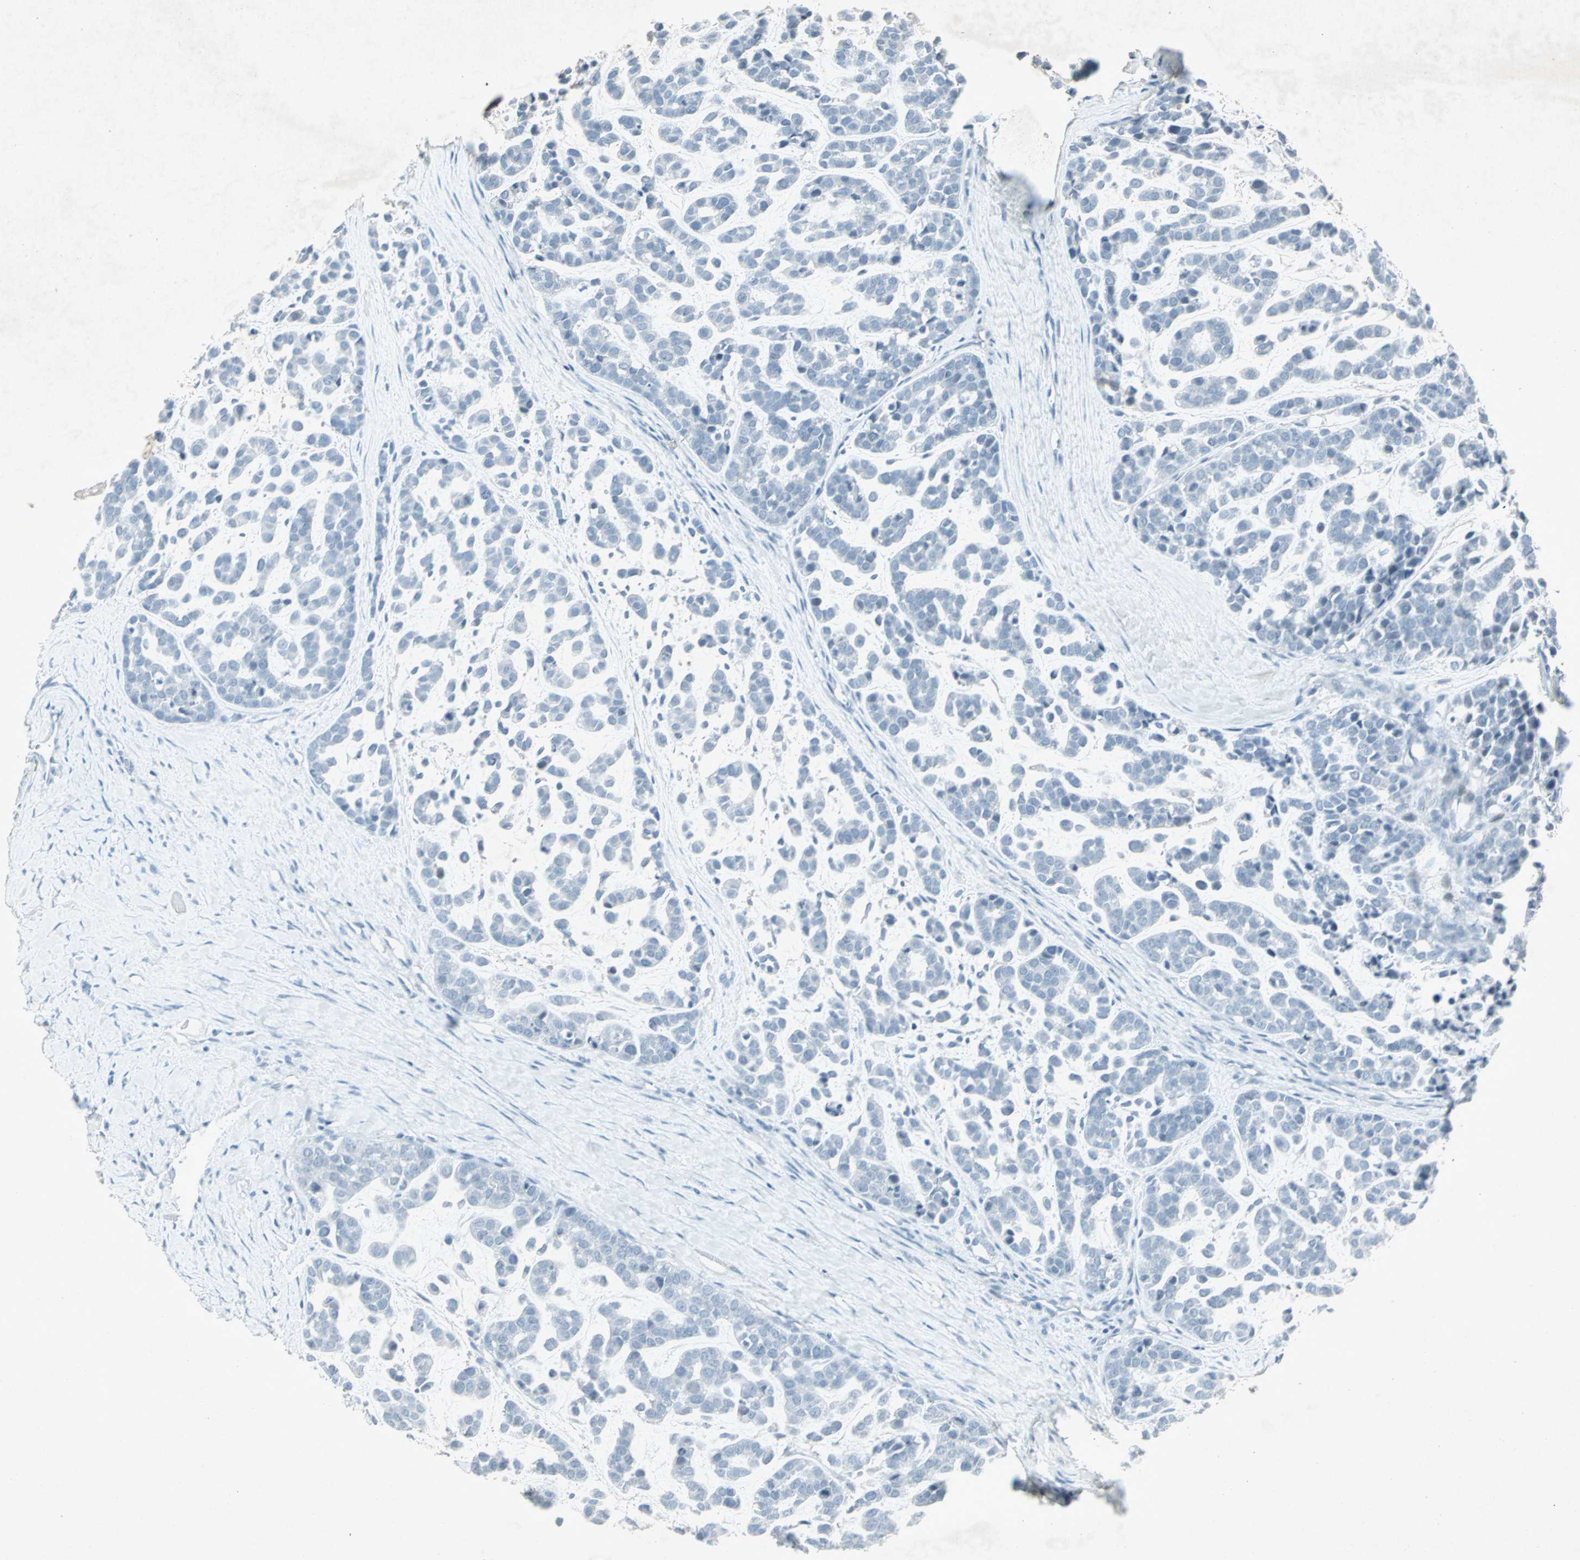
{"staining": {"intensity": "negative", "quantity": "none", "location": "none"}, "tissue": "head and neck cancer", "cell_type": "Tumor cells", "image_type": "cancer", "snomed": [{"axis": "morphology", "description": "Adenocarcinoma, NOS"}, {"axis": "morphology", "description": "Adenoma, NOS"}, {"axis": "topography", "description": "Head-Neck"}], "caption": "DAB immunohistochemical staining of head and neck cancer shows no significant staining in tumor cells.", "gene": "LANCL3", "patient": {"sex": "female", "age": 55}}